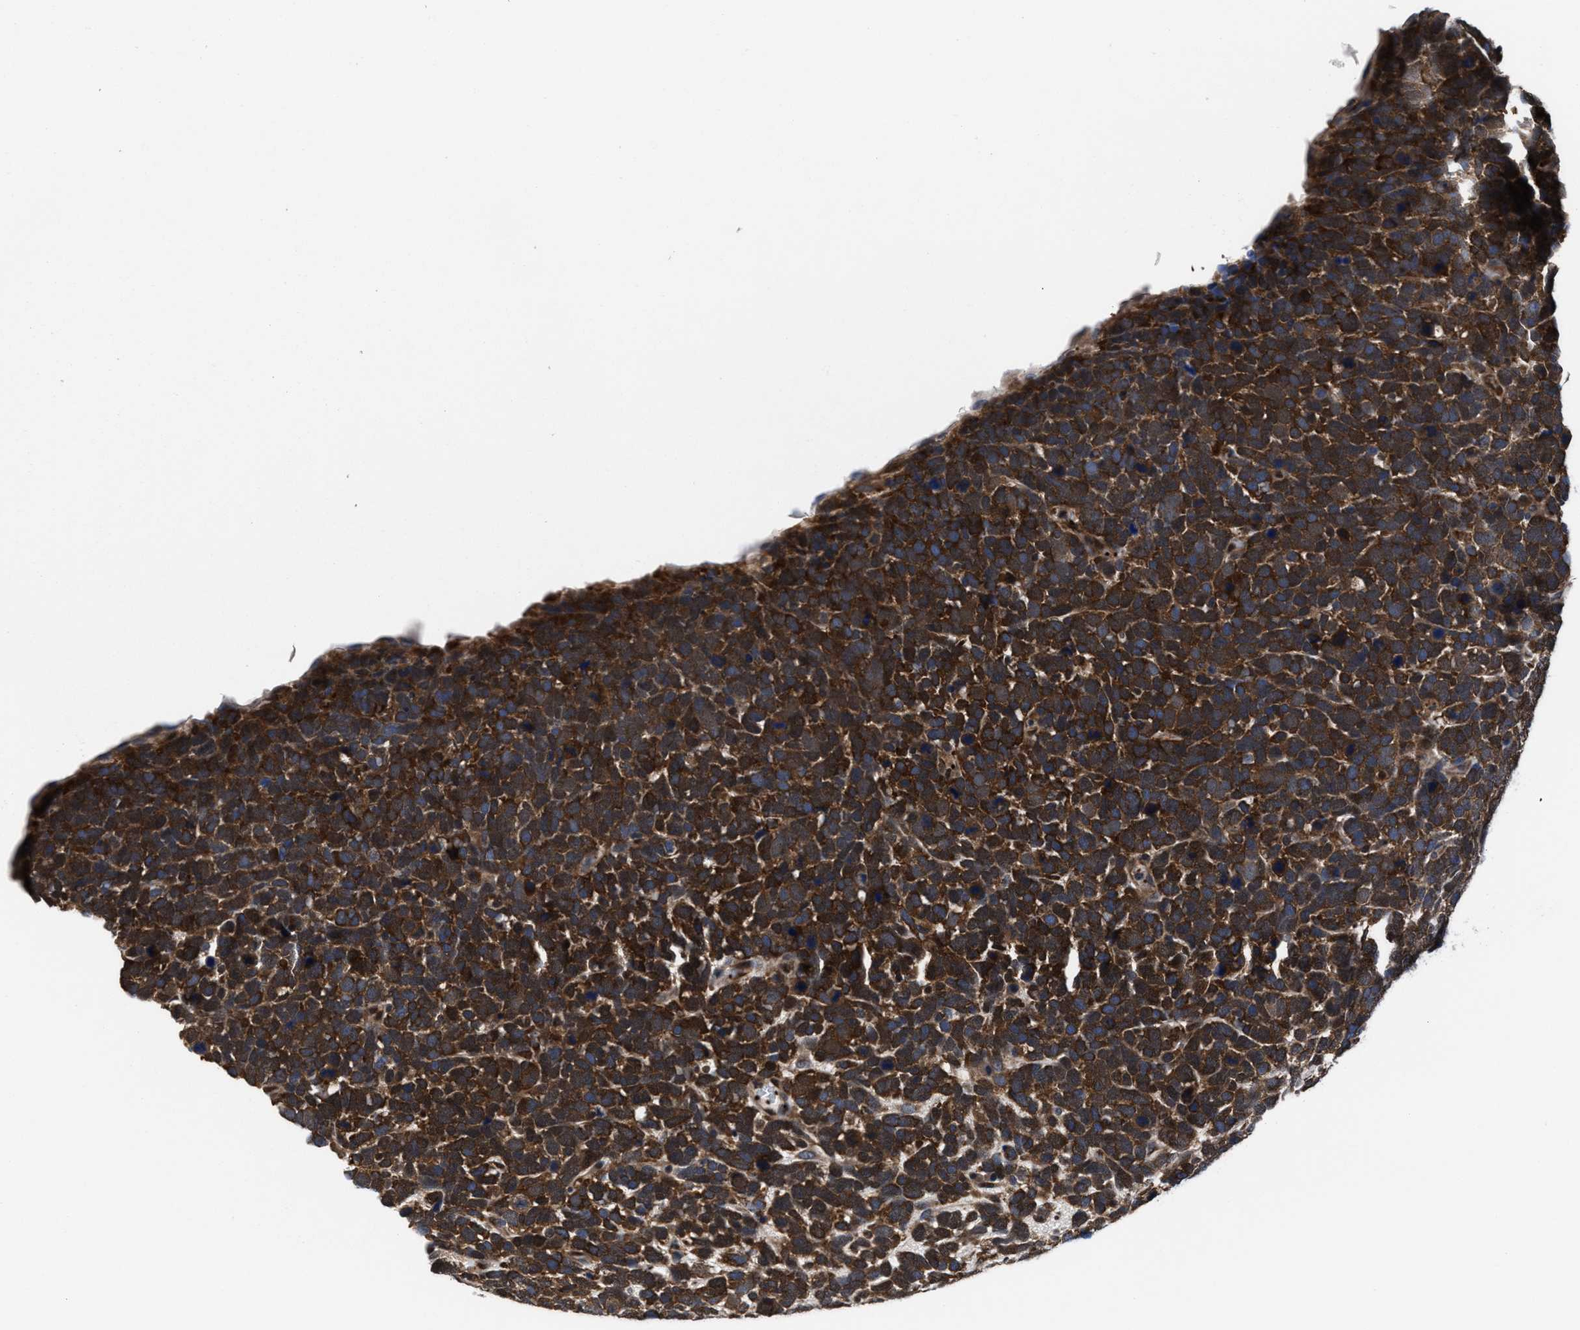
{"staining": {"intensity": "strong", "quantity": ">75%", "location": "cytoplasmic/membranous"}, "tissue": "urothelial cancer", "cell_type": "Tumor cells", "image_type": "cancer", "snomed": [{"axis": "morphology", "description": "Urothelial carcinoma, High grade"}, {"axis": "topography", "description": "Urinary bladder"}], "caption": "This image reveals urothelial cancer stained with immunohistochemistry (IHC) to label a protein in brown. The cytoplasmic/membranous of tumor cells show strong positivity for the protein. Nuclei are counter-stained blue.", "gene": "ACLY", "patient": {"sex": "female", "age": 82}}